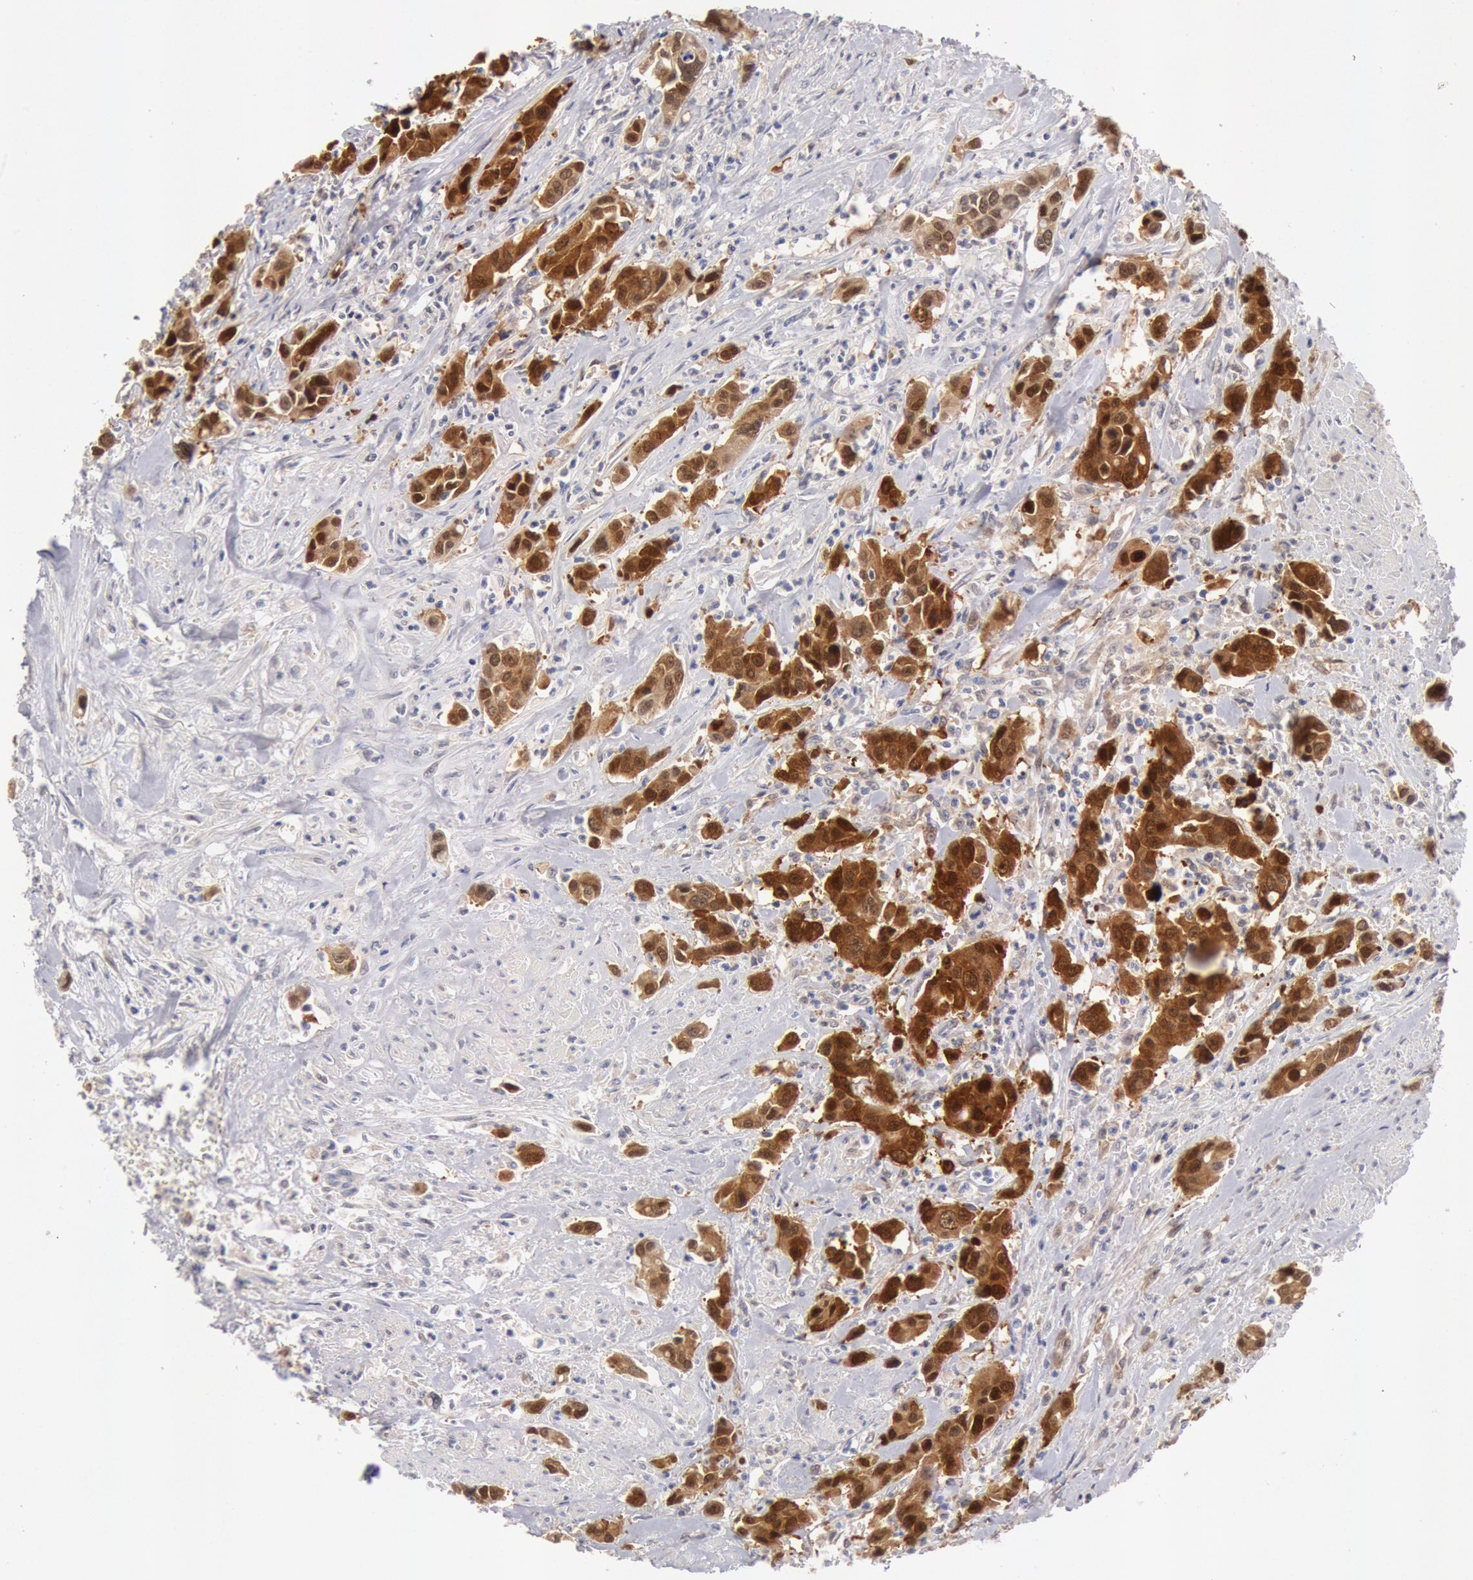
{"staining": {"intensity": "strong", "quantity": ">75%", "location": "cytoplasmic/membranous,nuclear"}, "tissue": "urothelial cancer", "cell_type": "Tumor cells", "image_type": "cancer", "snomed": [{"axis": "morphology", "description": "Urothelial carcinoma, High grade"}, {"axis": "topography", "description": "Urinary bladder"}], "caption": "This micrograph shows urothelial carcinoma (high-grade) stained with IHC to label a protein in brown. The cytoplasmic/membranous and nuclear of tumor cells show strong positivity for the protein. Nuclei are counter-stained blue.", "gene": "DNAJA1", "patient": {"sex": "male", "age": 86}}